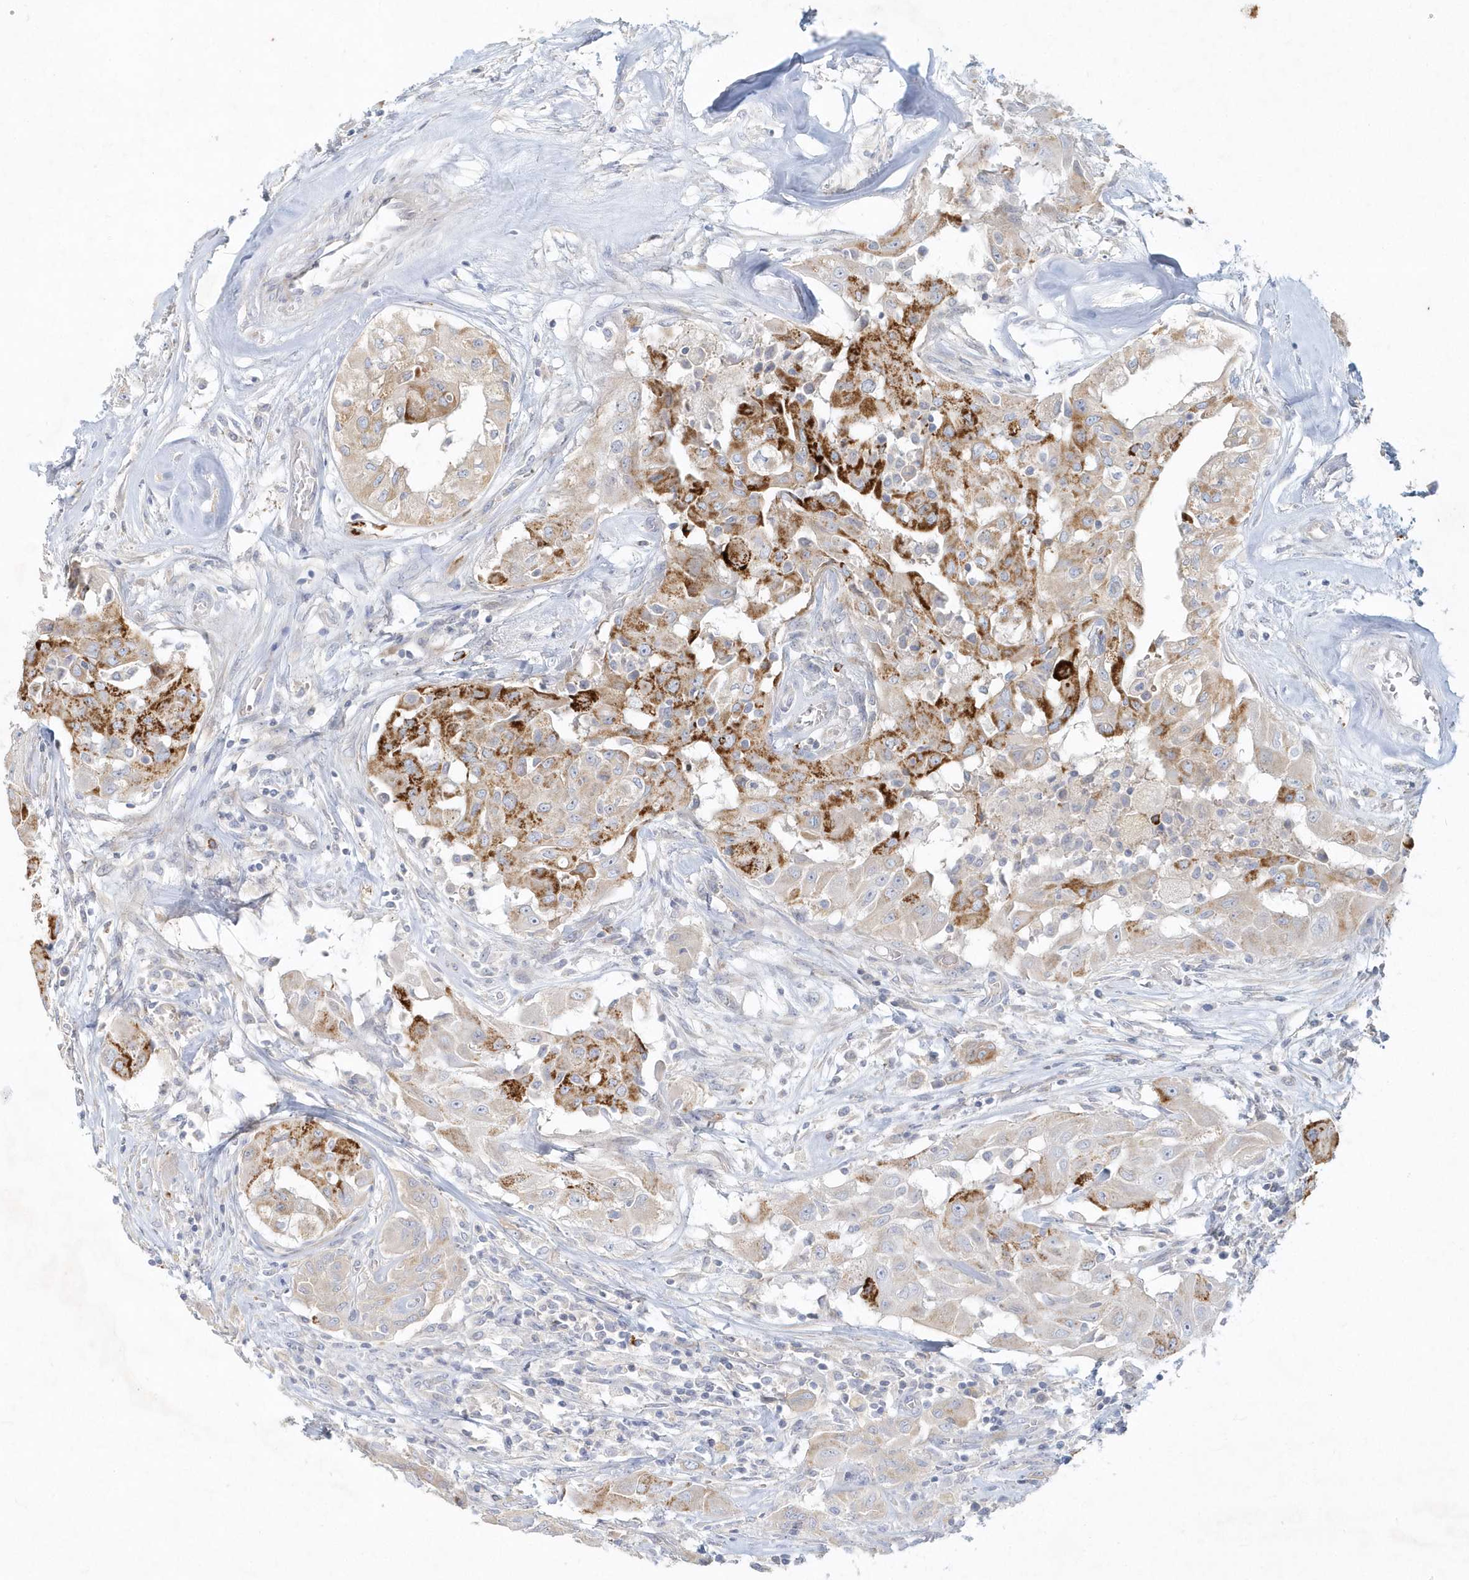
{"staining": {"intensity": "strong", "quantity": "25%-75%", "location": "cytoplasmic/membranous"}, "tissue": "thyroid cancer", "cell_type": "Tumor cells", "image_type": "cancer", "snomed": [{"axis": "morphology", "description": "Papillary adenocarcinoma, NOS"}, {"axis": "topography", "description": "Thyroid gland"}], "caption": "IHC micrograph of papillary adenocarcinoma (thyroid) stained for a protein (brown), which displays high levels of strong cytoplasmic/membranous staining in about 25%-75% of tumor cells.", "gene": "DNAH1", "patient": {"sex": "female", "age": 59}}